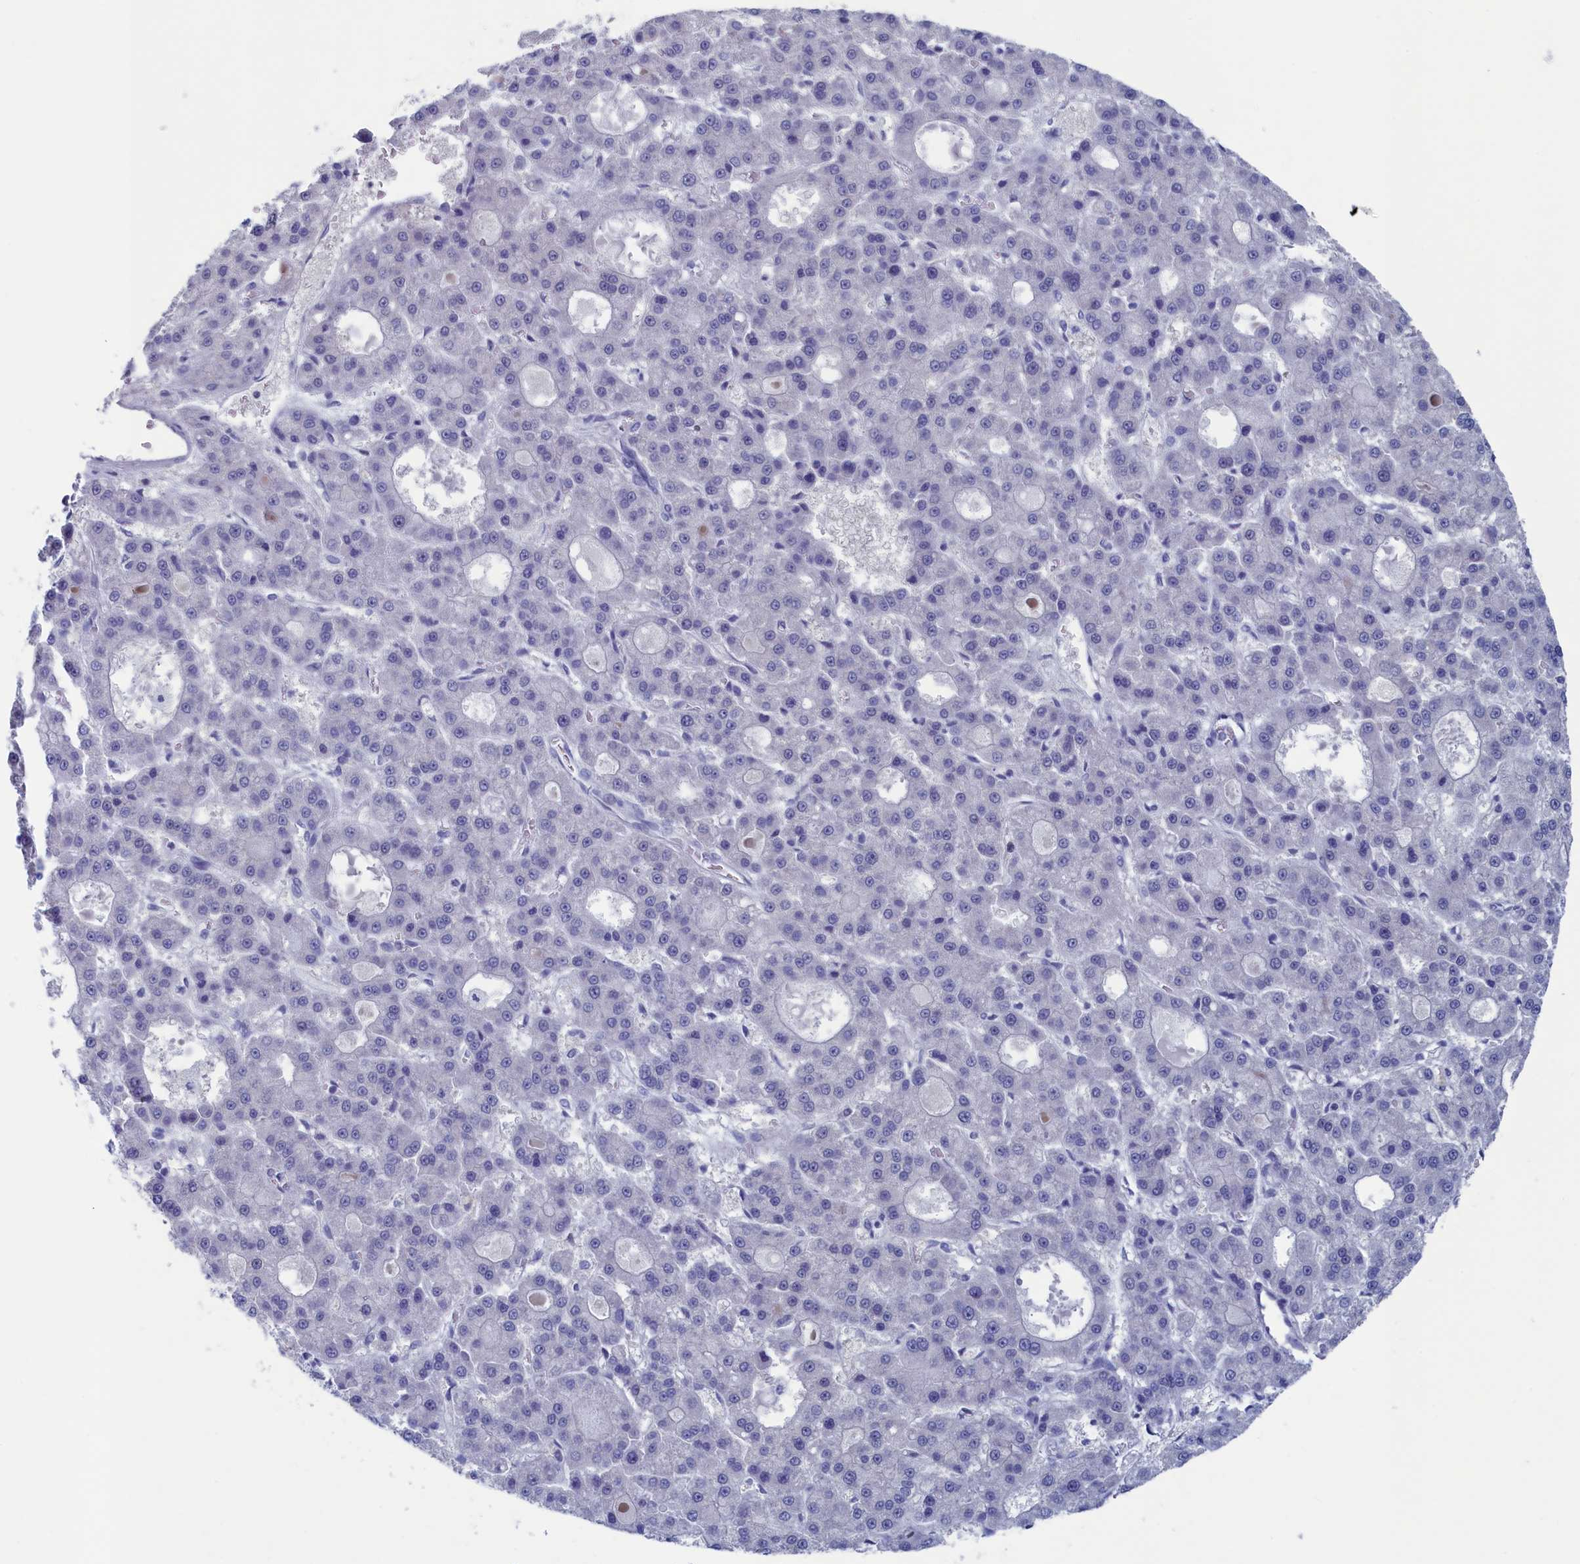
{"staining": {"intensity": "negative", "quantity": "none", "location": "none"}, "tissue": "liver cancer", "cell_type": "Tumor cells", "image_type": "cancer", "snomed": [{"axis": "morphology", "description": "Carcinoma, Hepatocellular, NOS"}, {"axis": "topography", "description": "Liver"}], "caption": "Immunohistochemical staining of human hepatocellular carcinoma (liver) displays no significant expression in tumor cells.", "gene": "WDR76", "patient": {"sex": "male", "age": 70}}